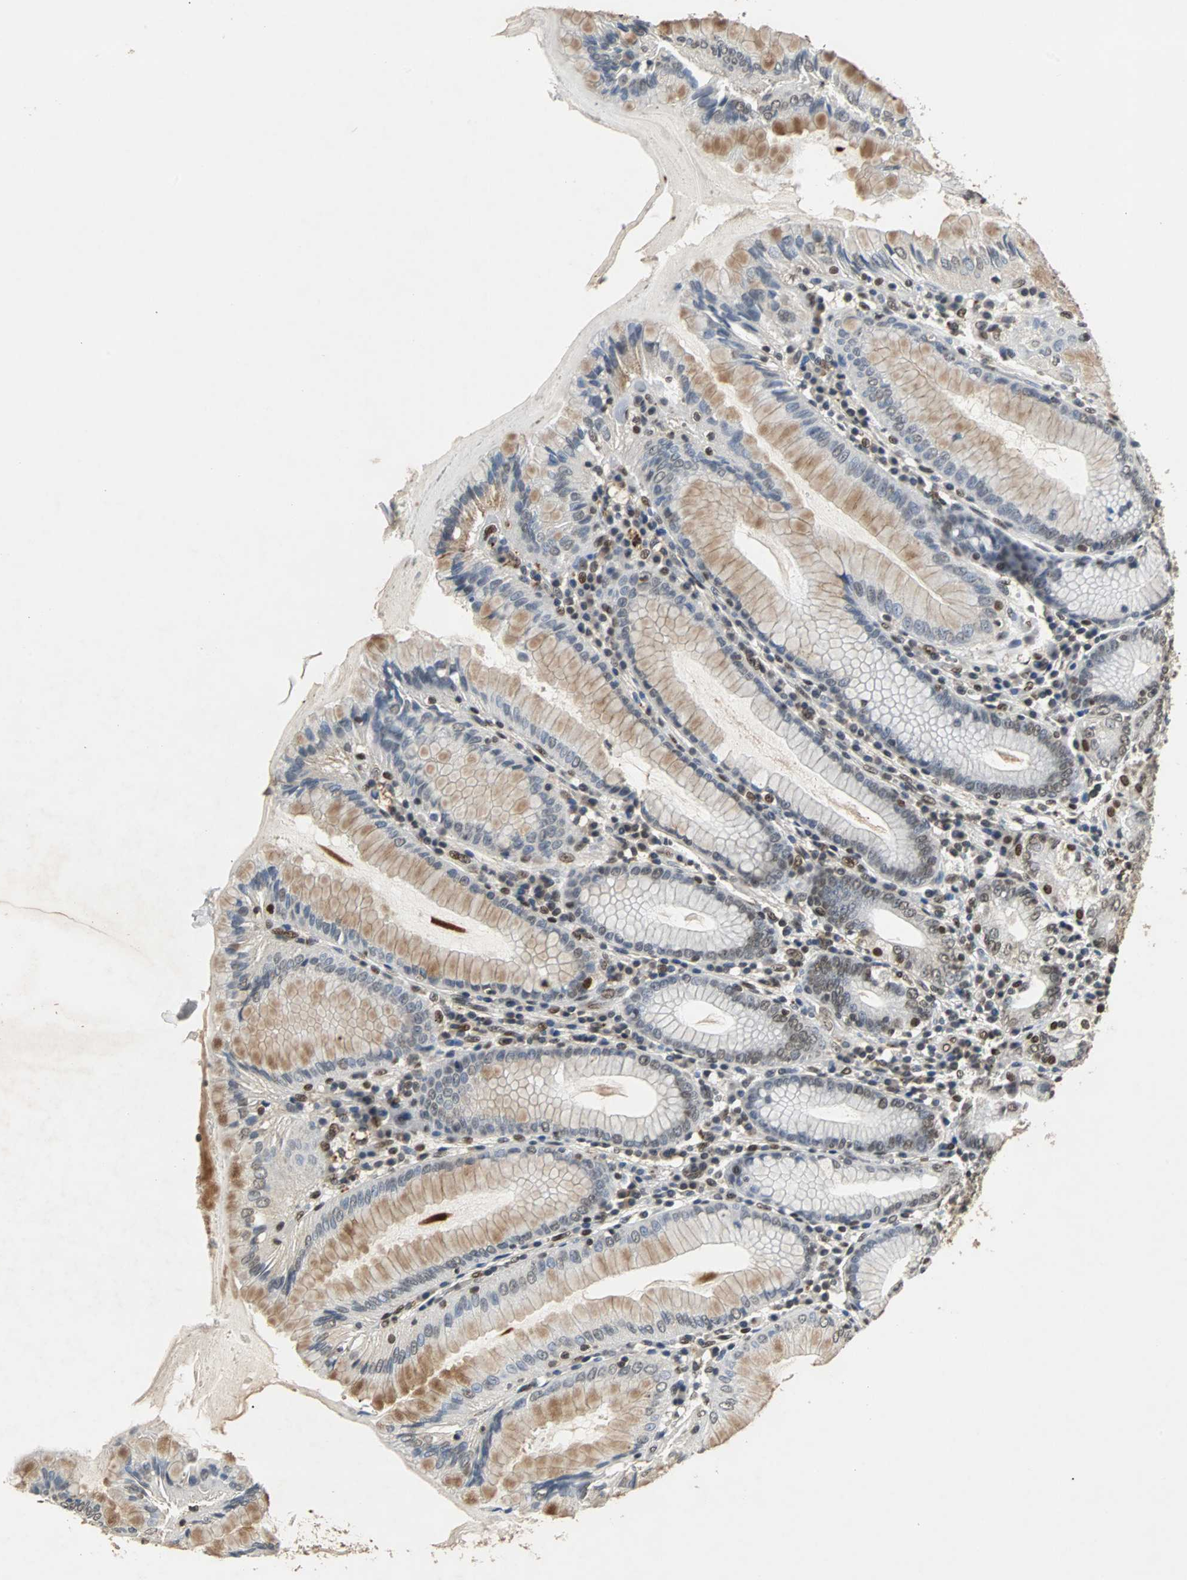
{"staining": {"intensity": "moderate", "quantity": "25%-75%", "location": "cytoplasmic/membranous"}, "tissue": "stomach", "cell_type": "Glandular cells", "image_type": "normal", "snomed": [{"axis": "morphology", "description": "Normal tissue, NOS"}, {"axis": "topography", "description": "Stomach, lower"}], "caption": "DAB immunohistochemical staining of unremarkable stomach exhibits moderate cytoplasmic/membranous protein positivity in about 25%-75% of glandular cells. The staining was performed using DAB (3,3'-diaminobenzidine) to visualize the protein expression in brown, while the nuclei were stained in blue with hematoxylin (Magnification: 20x).", "gene": "PHC1", "patient": {"sex": "female", "age": 76}}